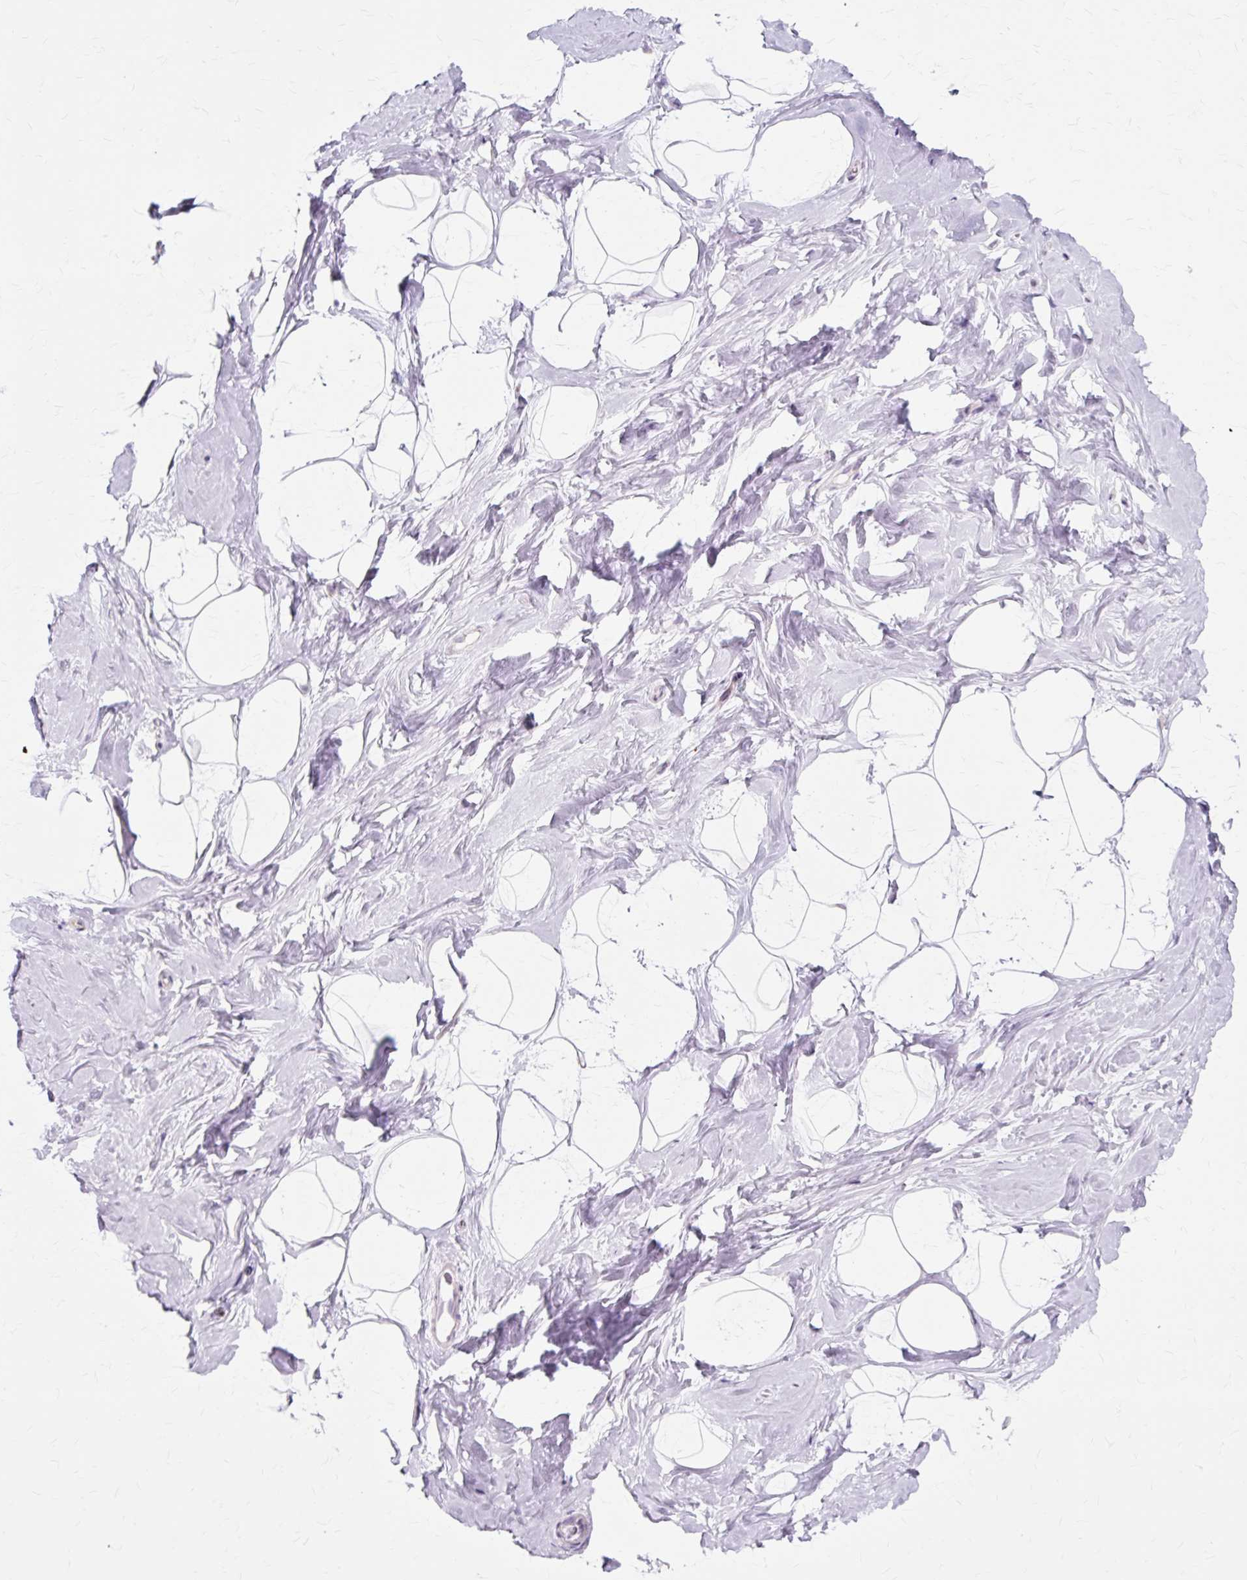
{"staining": {"intensity": "negative", "quantity": "none", "location": "none"}, "tissue": "breast", "cell_type": "Adipocytes", "image_type": "normal", "snomed": [{"axis": "morphology", "description": "Normal tissue, NOS"}, {"axis": "topography", "description": "Breast"}], "caption": "This is an immunohistochemistry image of unremarkable human breast. There is no staining in adipocytes.", "gene": "IRX2", "patient": {"sex": "female", "age": 32}}